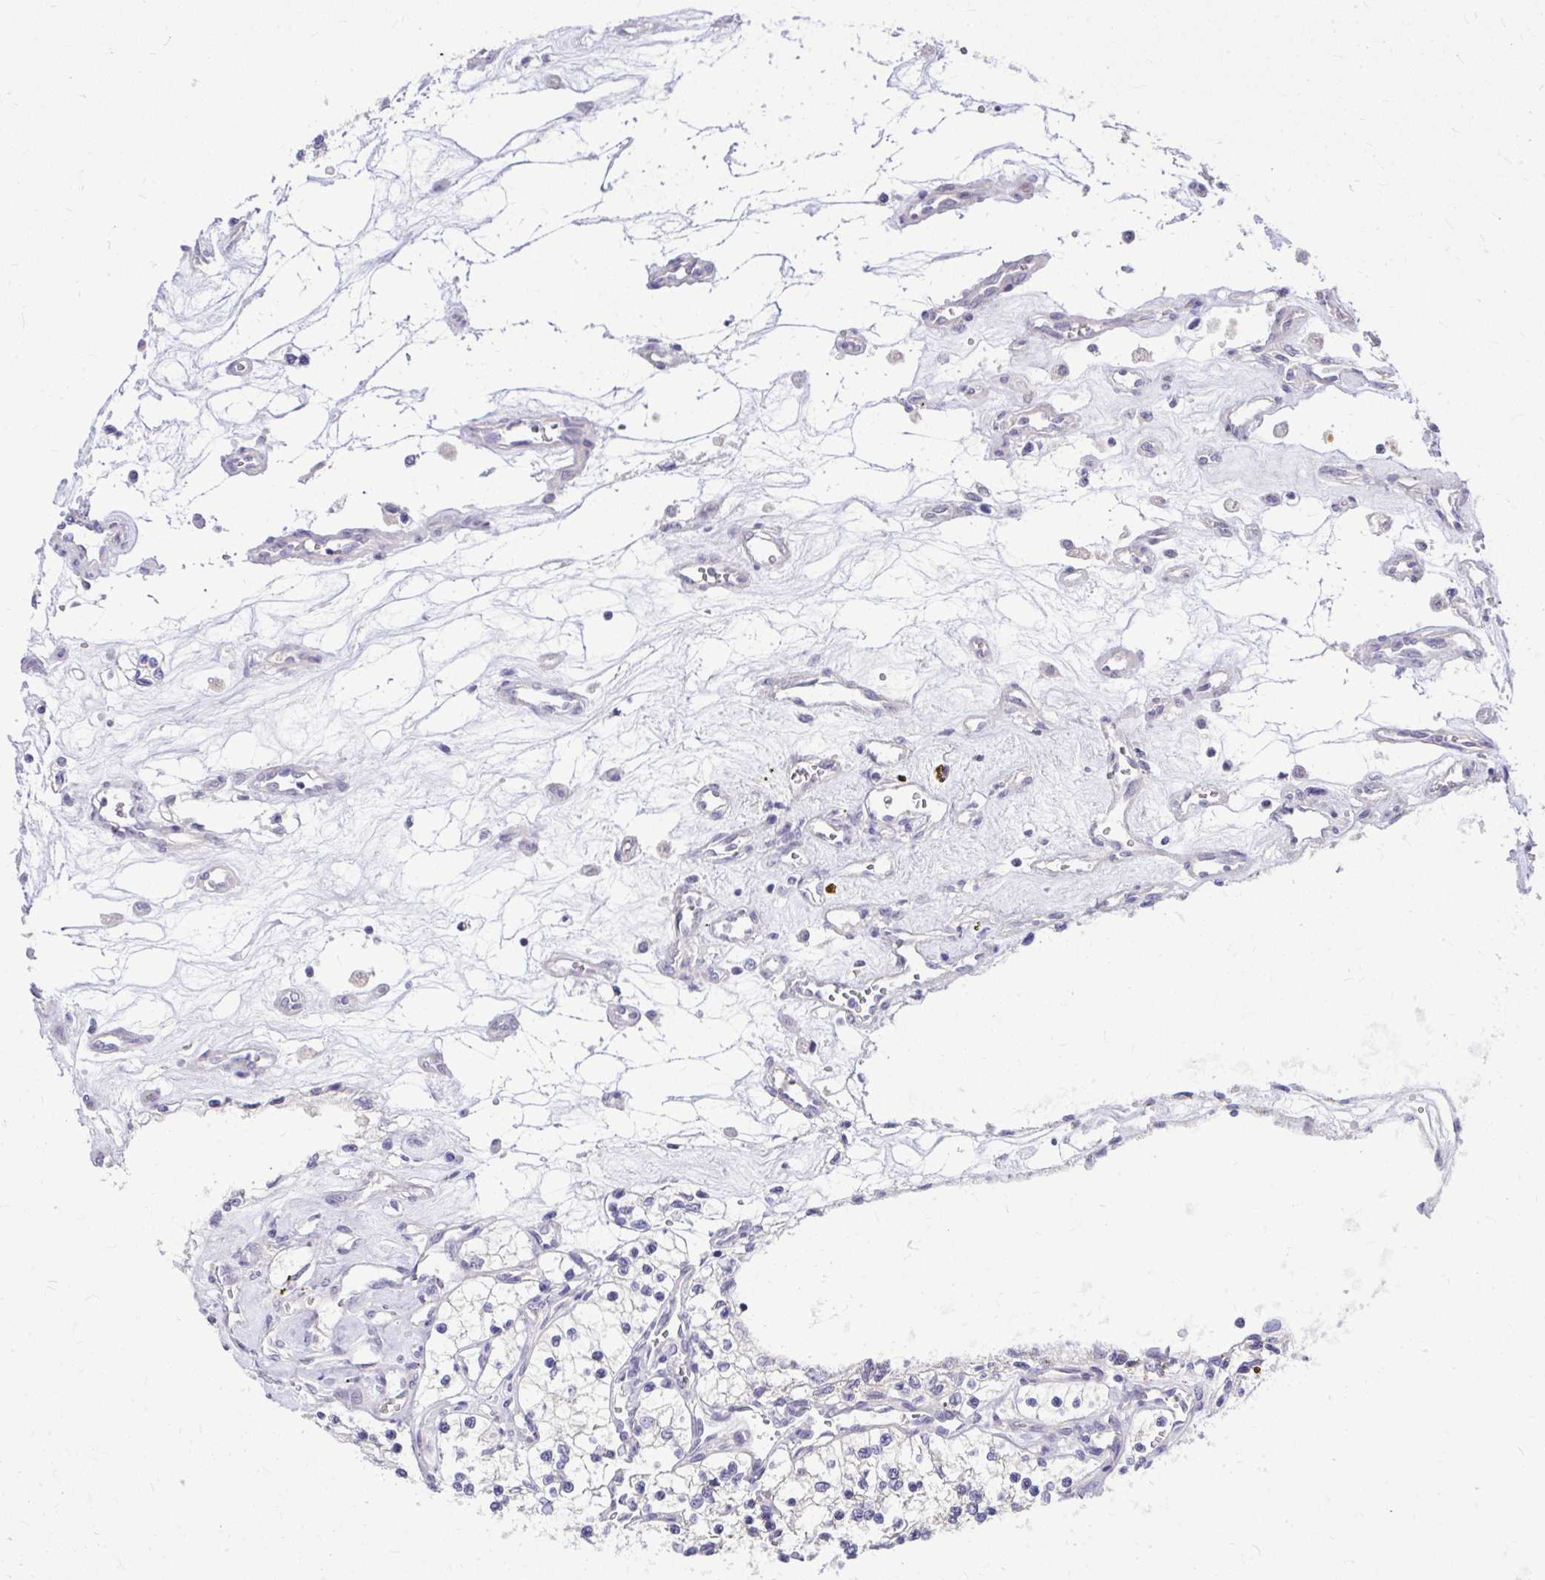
{"staining": {"intensity": "negative", "quantity": "none", "location": "none"}, "tissue": "renal cancer", "cell_type": "Tumor cells", "image_type": "cancer", "snomed": [{"axis": "morphology", "description": "Adenocarcinoma, NOS"}, {"axis": "topography", "description": "Kidney"}], "caption": "This is an immunohistochemistry (IHC) histopathology image of human renal cancer (adenocarcinoma). There is no staining in tumor cells.", "gene": "DPY19L1", "patient": {"sex": "female", "age": 69}}